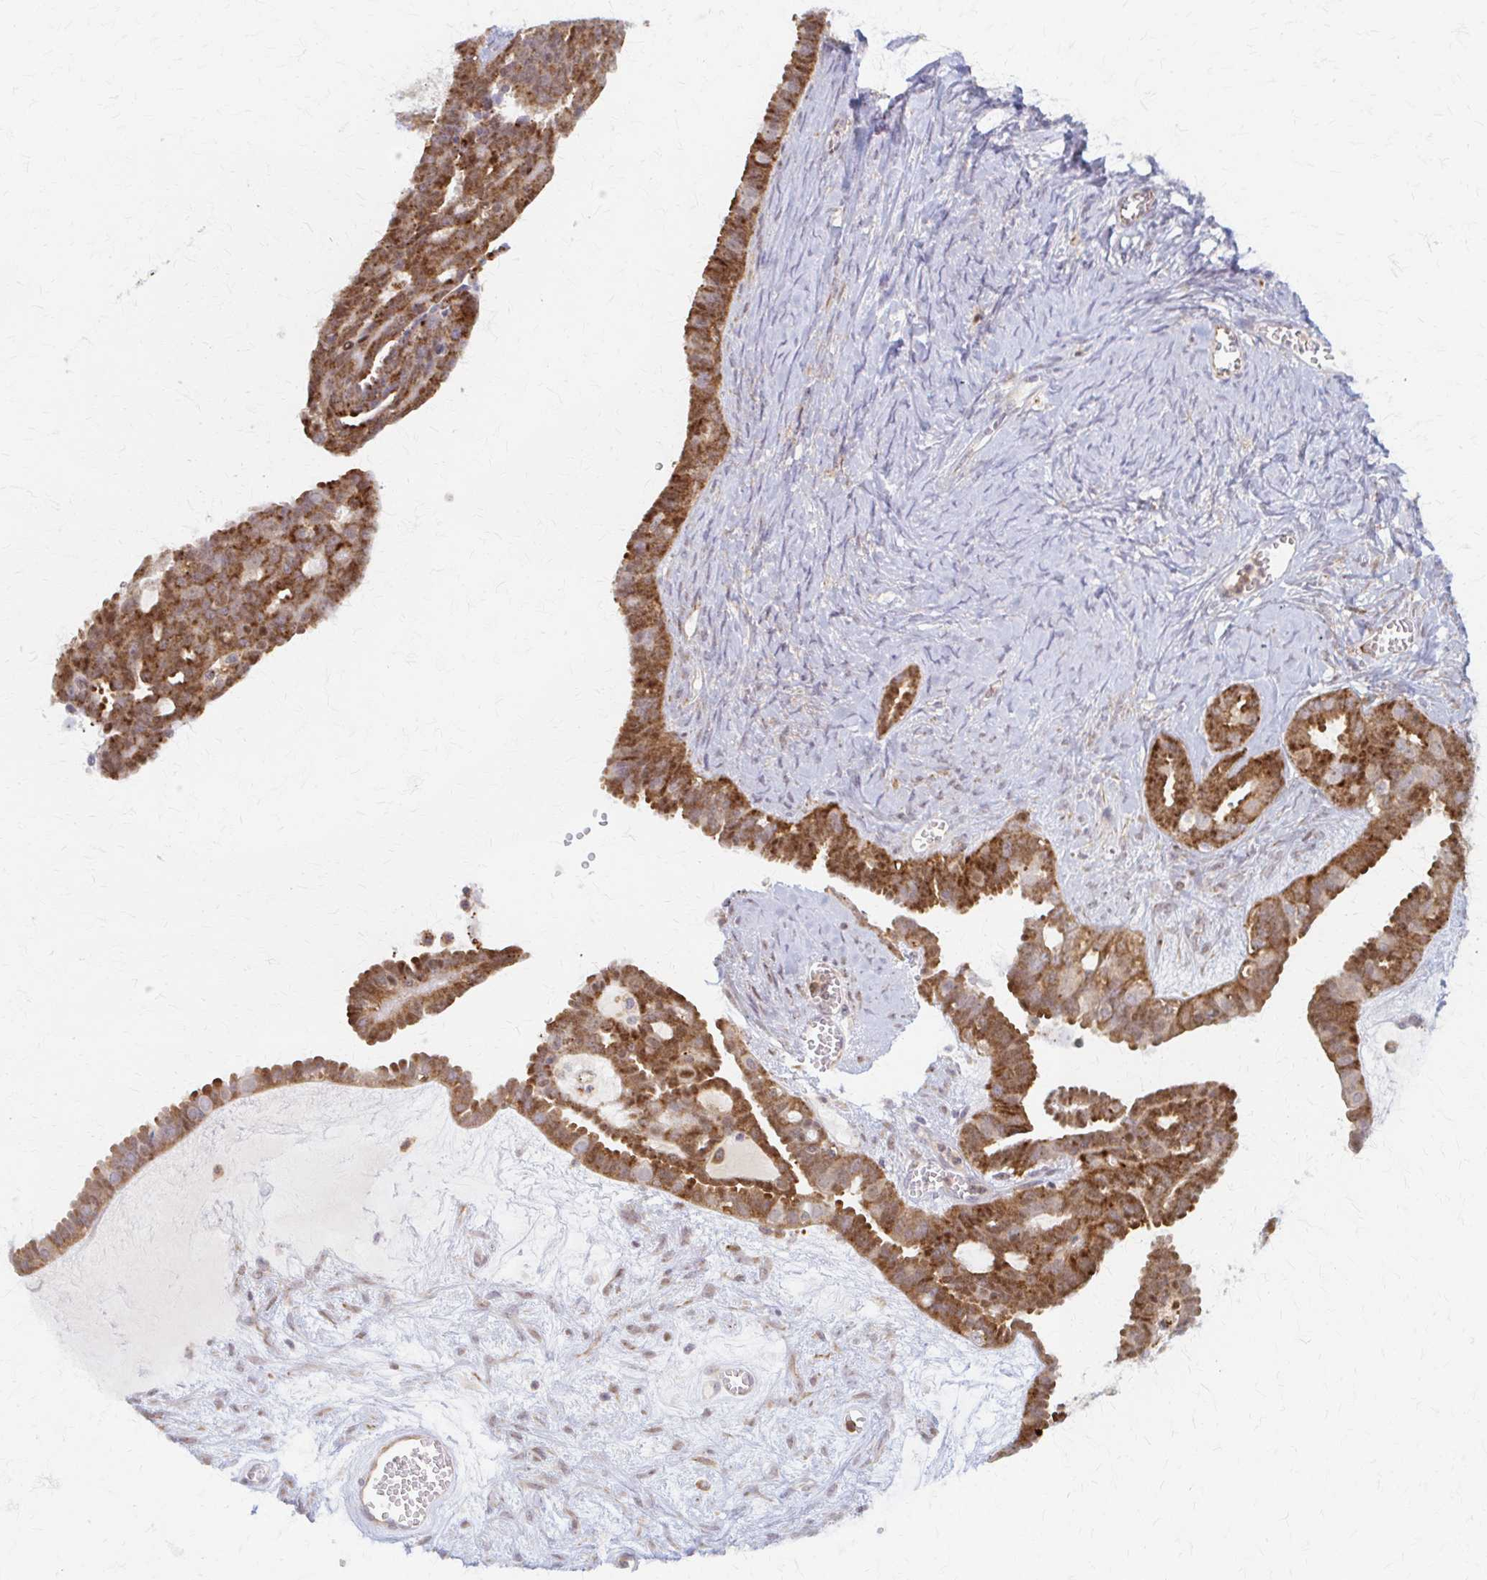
{"staining": {"intensity": "moderate", "quantity": ">75%", "location": "cytoplasmic/membranous,nuclear"}, "tissue": "ovarian cancer", "cell_type": "Tumor cells", "image_type": "cancer", "snomed": [{"axis": "morphology", "description": "Cystadenocarcinoma, serous, NOS"}, {"axis": "topography", "description": "Ovary"}], "caption": "Serous cystadenocarcinoma (ovarian) tissue exhibits moderate cytoplasmic/membranous and nuclear staining in about >75% of tumor cells Ihc stains the protein of interest in brown and the nuclei are stained blue.", "gene": "ARHGAP35", "patient": {"sex": "female", "age": 71}}